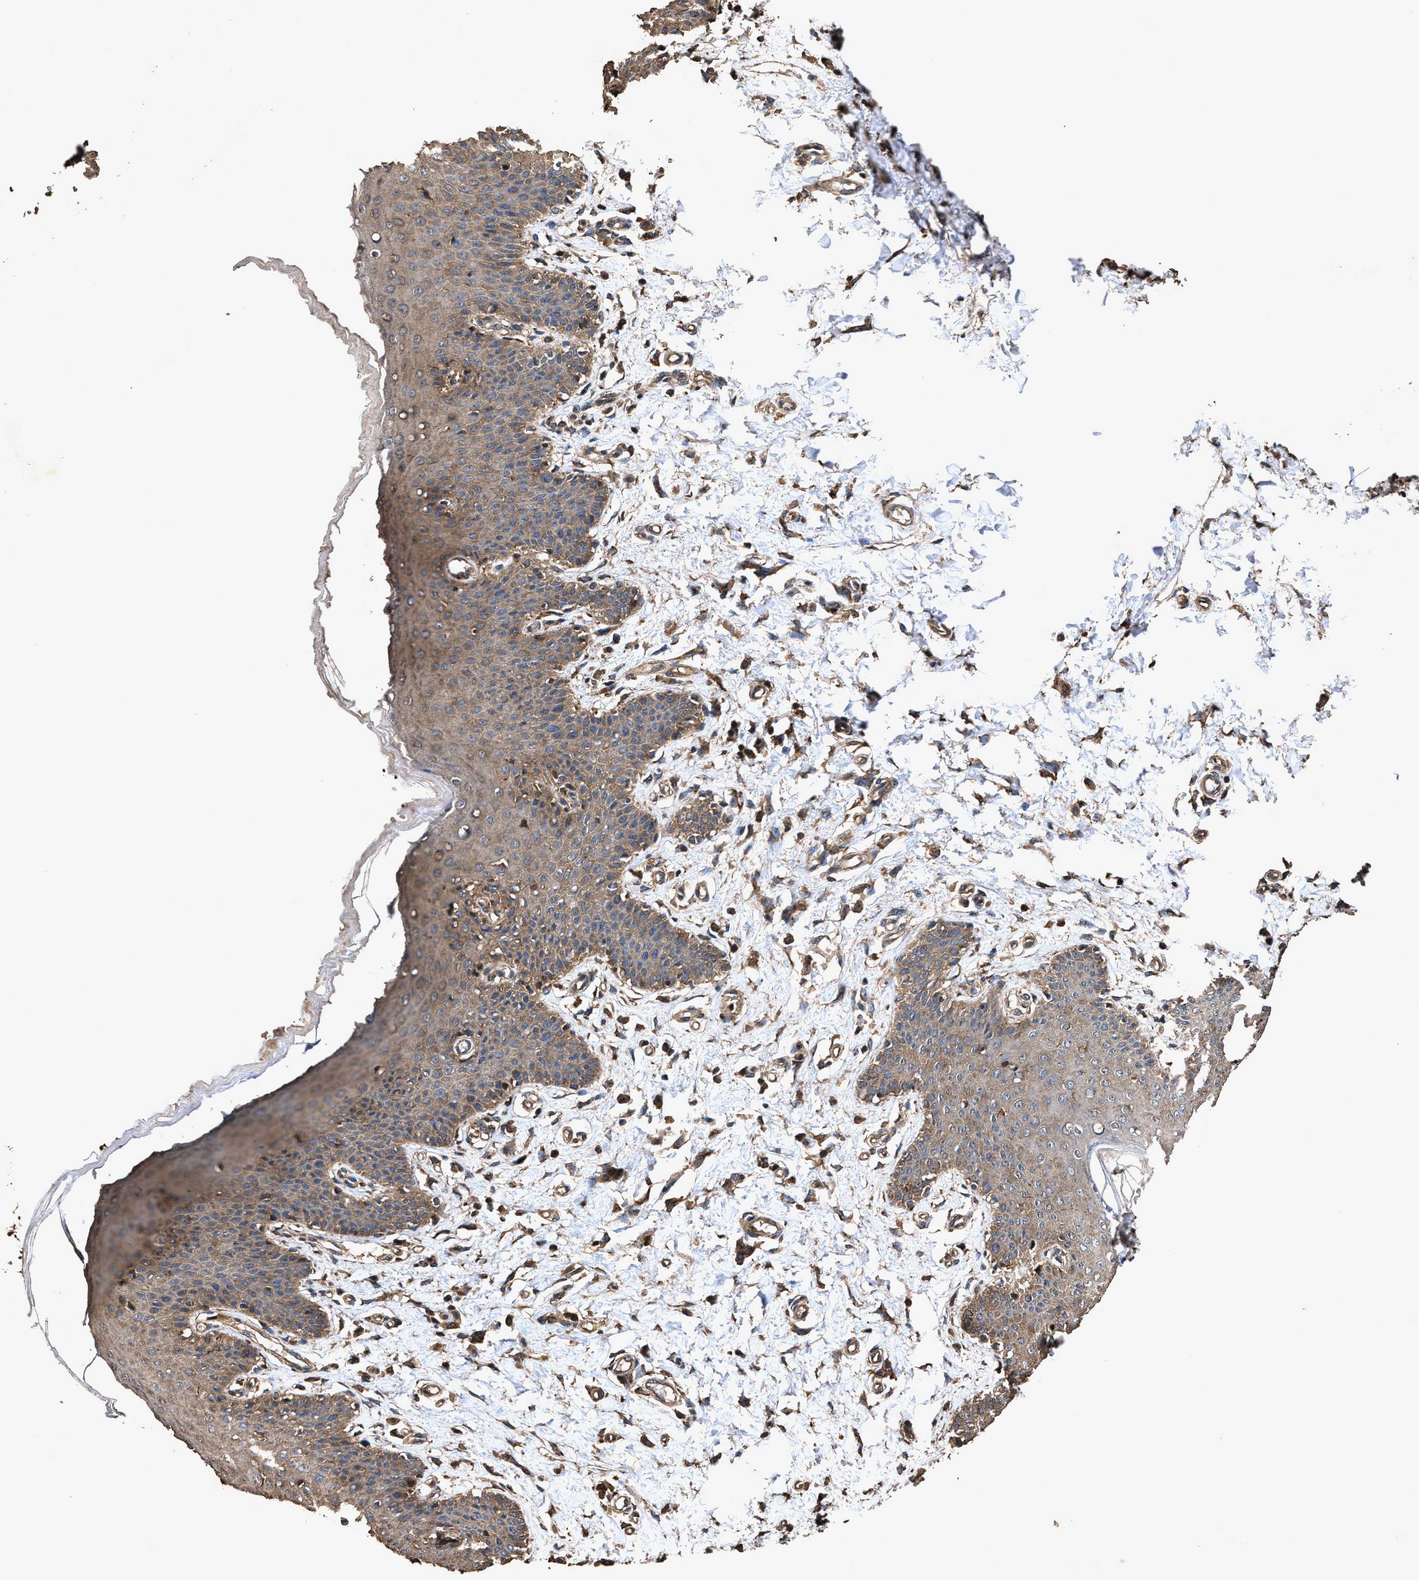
{"staining": {"intensity": "moderate", "quantity": ">75%", "location": "cytoplasmic/membranous"}, "tissue": "skin", "cell_type": "Epidermal cells", "image_type": "normal", "snomed": [{"axis": "morphology", "description": "Normal tissue, NOS"}, {"axis": "topography", "description": "Vulva"}], "caption": "DAB immunohistochemical staining of unremarkable human skin shows moderate cytoplasmic/membranous protein positivity in approximately >75% of epidermal cells.", "gene": "ZMYND19", "patient": {"sex": "female", "age": 66}}